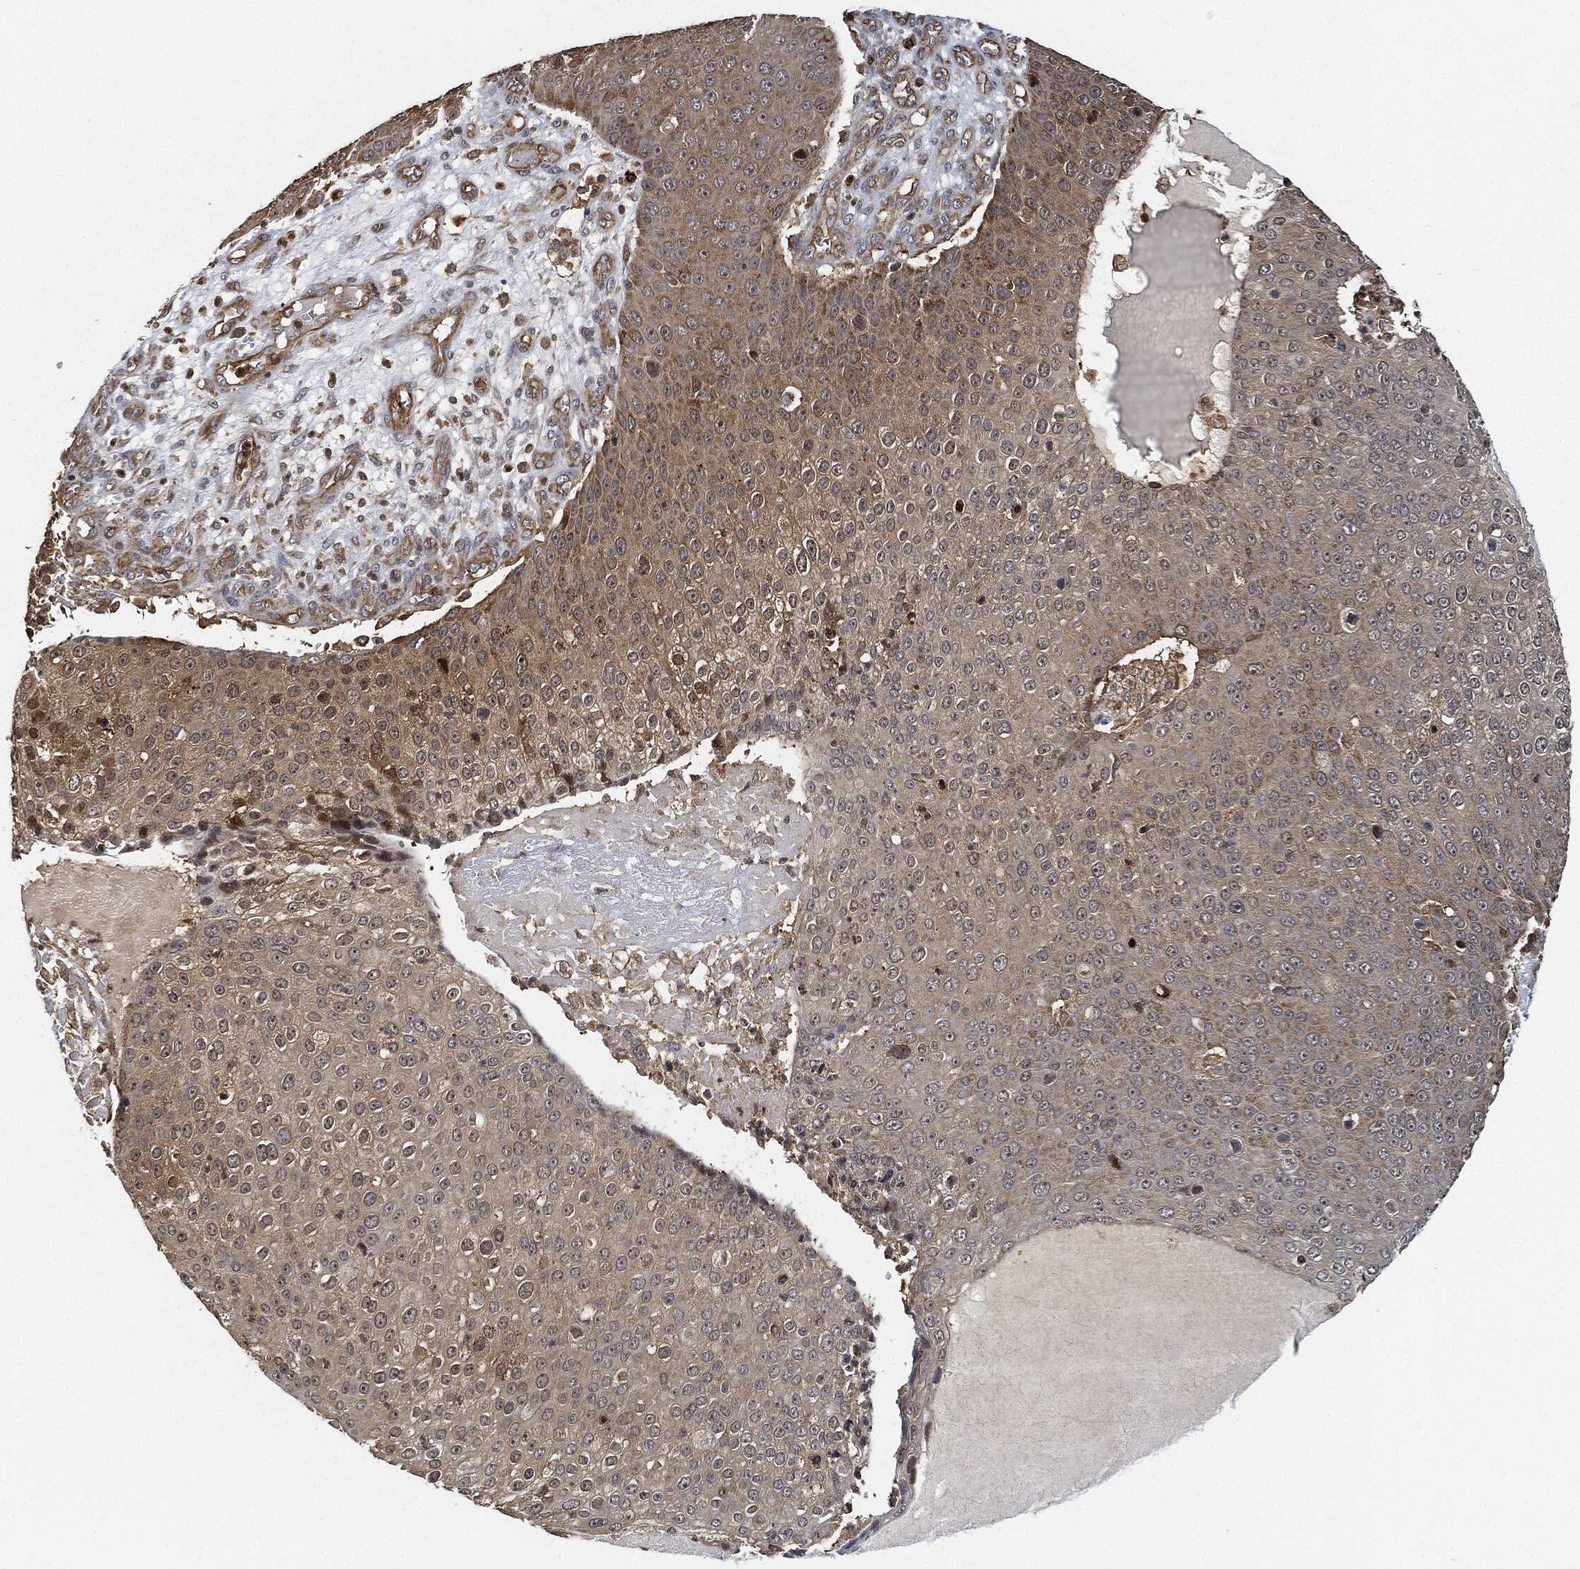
{"staining": {"intensity": "moderate", "quantity": "25%-75%", "location": "cytoplasmic/membranous"}, "tissue": "skin cancer", "cell_type": "Tumor cells", "image_type": "cancer", "snomed": [{"axis": "morphology", "description": "Squamous cell carcinoma, NOS"}, {"axis": "topography", "description": "Skin"}], "caption": "High-power microscopy captured an IHC photomicrograph of skin squamous cell carcinoma, revealing moderate cytoplasmic/membranous positivity in about 25%-75% of tumor cells.", "gene": "MAP3K3", "patient": {"sex": "male", "age": 71}}